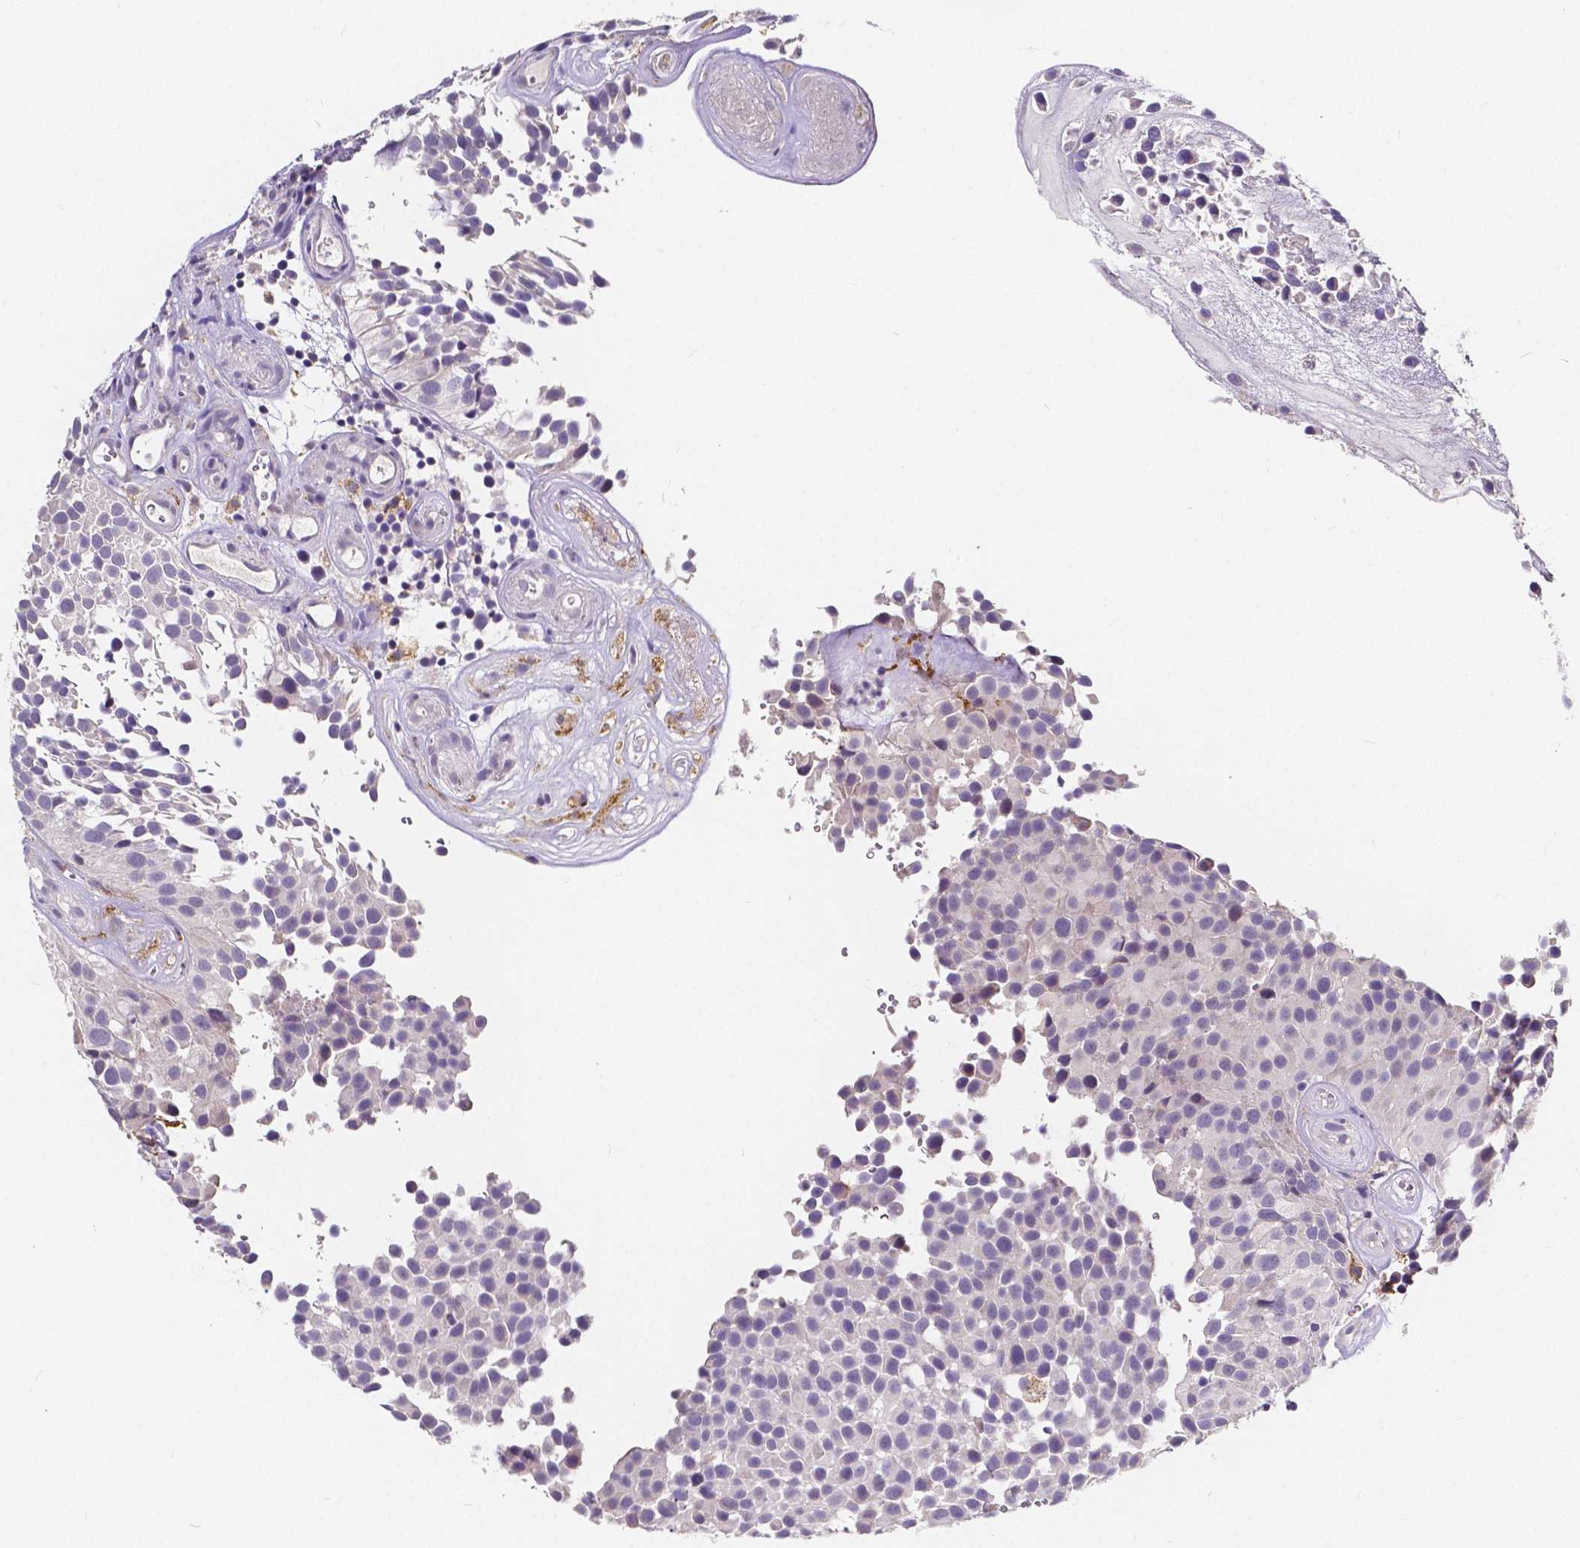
{"staining": {"intensity": "negative", "quantity": "none", "location": "none"}, "tissue": "urothelial cancer", "cell_type": "Tumor cells", "image_type": "cancer", "snomed": [{"axis": "morphology", "description": "Urothelial carcinoma, Low grade"}, {"axis": "topography", "description": "Urinary bladder"}], "caption": "Immunohistochemical staining of human urothelial carcinoma (low-grade) displays no significant positivity in tumor cells.", "gene": "ACP5", "patient": {"sex": "male", "age": 76}}